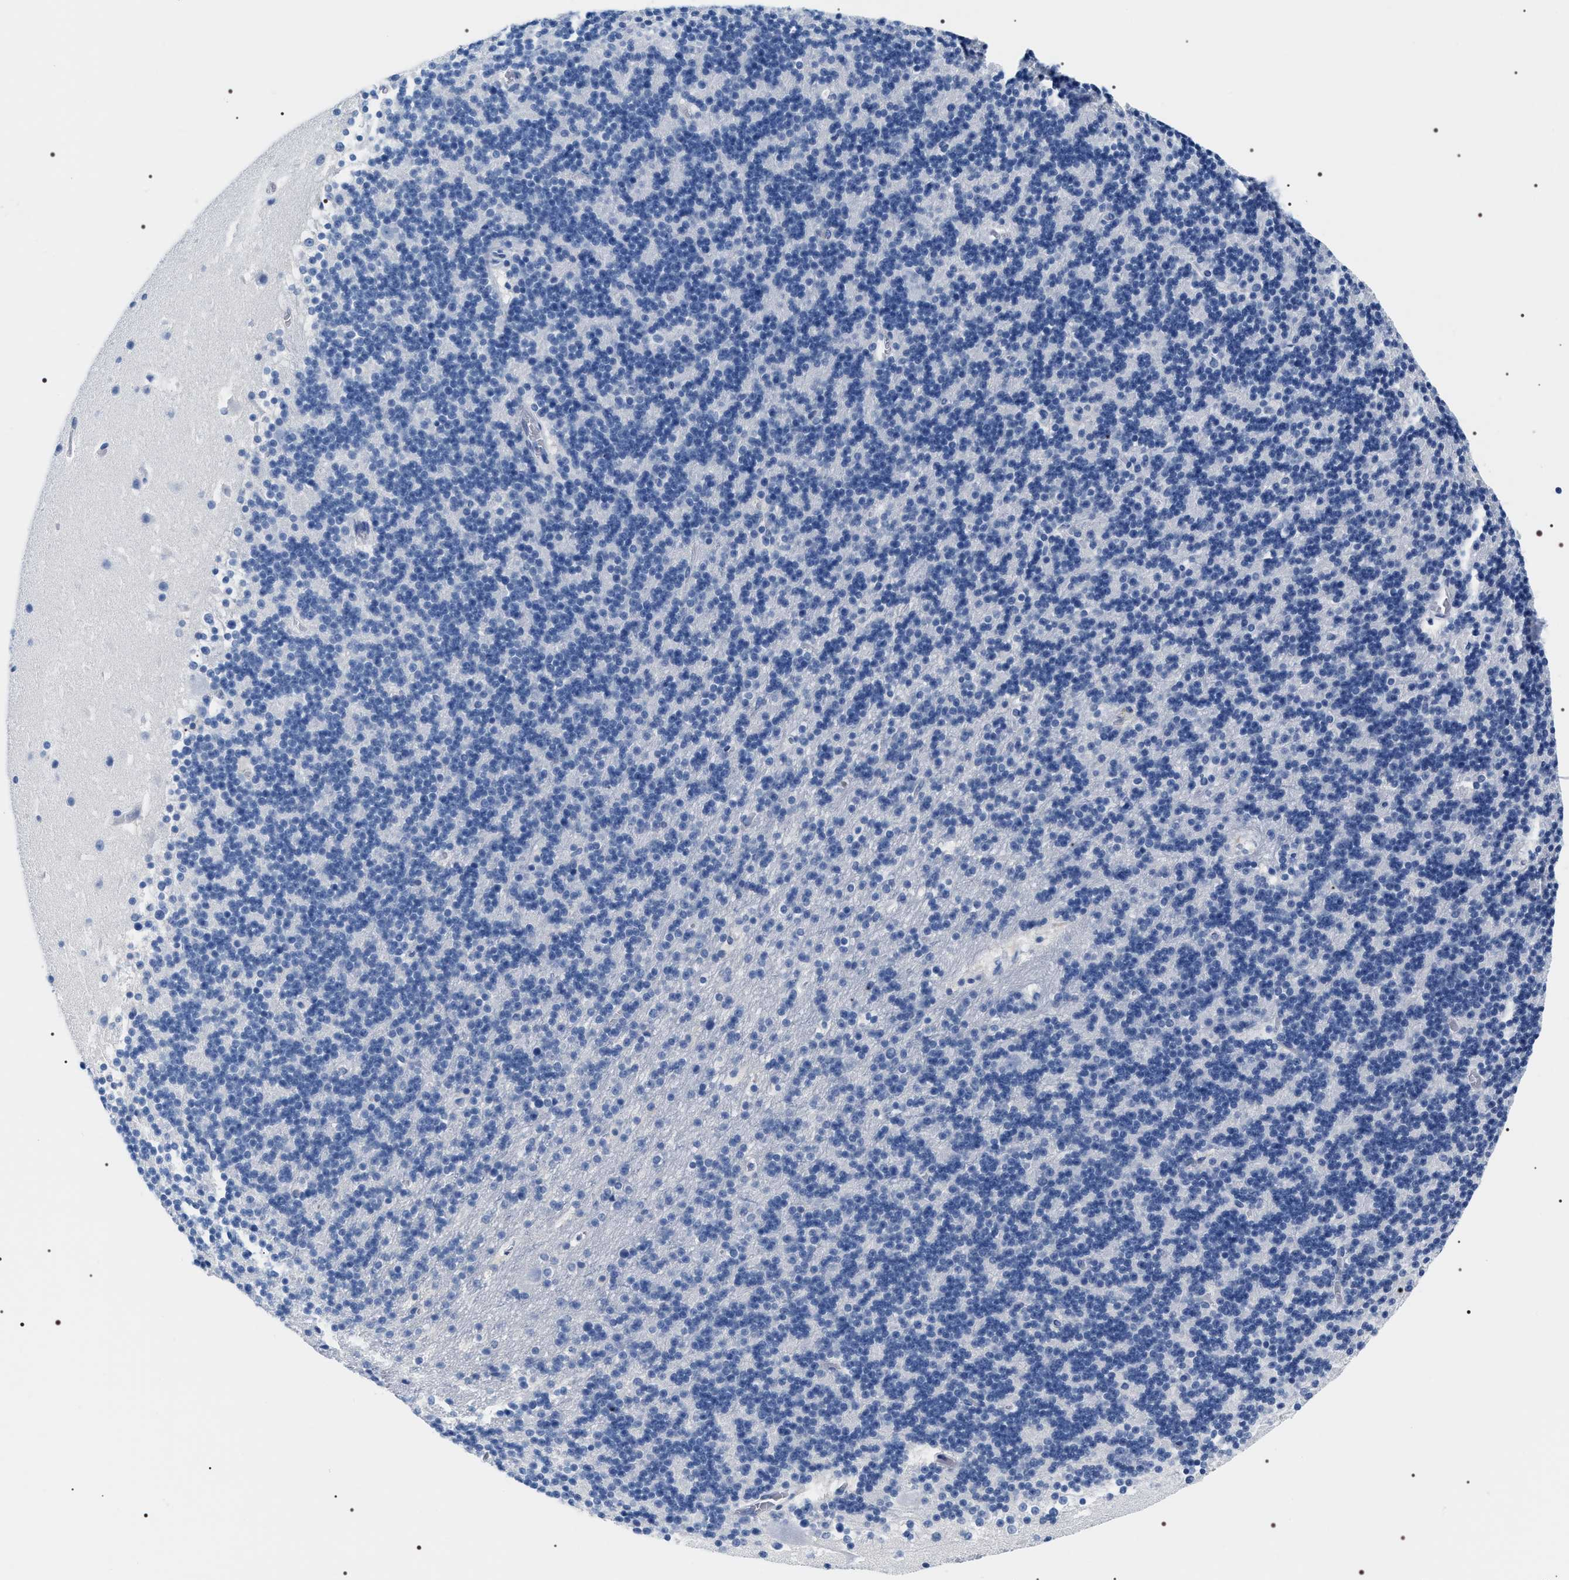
{"staining": {"intensity": "negative", "quantity": "none", "location": "none"}, "tissue": "cerebellum", "cell_type": "Cells in granular layer", "image_type": "normal", "snomed": [{"axis": "morphology", "description": "Normal tissue, NOS"}, {"axis": "topography", "description": "Cerebellum"}], "caption": "An immunohistochemistry (IHC) histopathology image of benign cerebellum is shown. There is no staining in cells in granular layer of cerebellum. (DAB (3,3'-diaminobenzidine) immunohistochemistry (IHC) visualized using brightfield microscopy, high magnification).", "gene": "ADH4", "patient": {"sex": "male", "age": 45}}